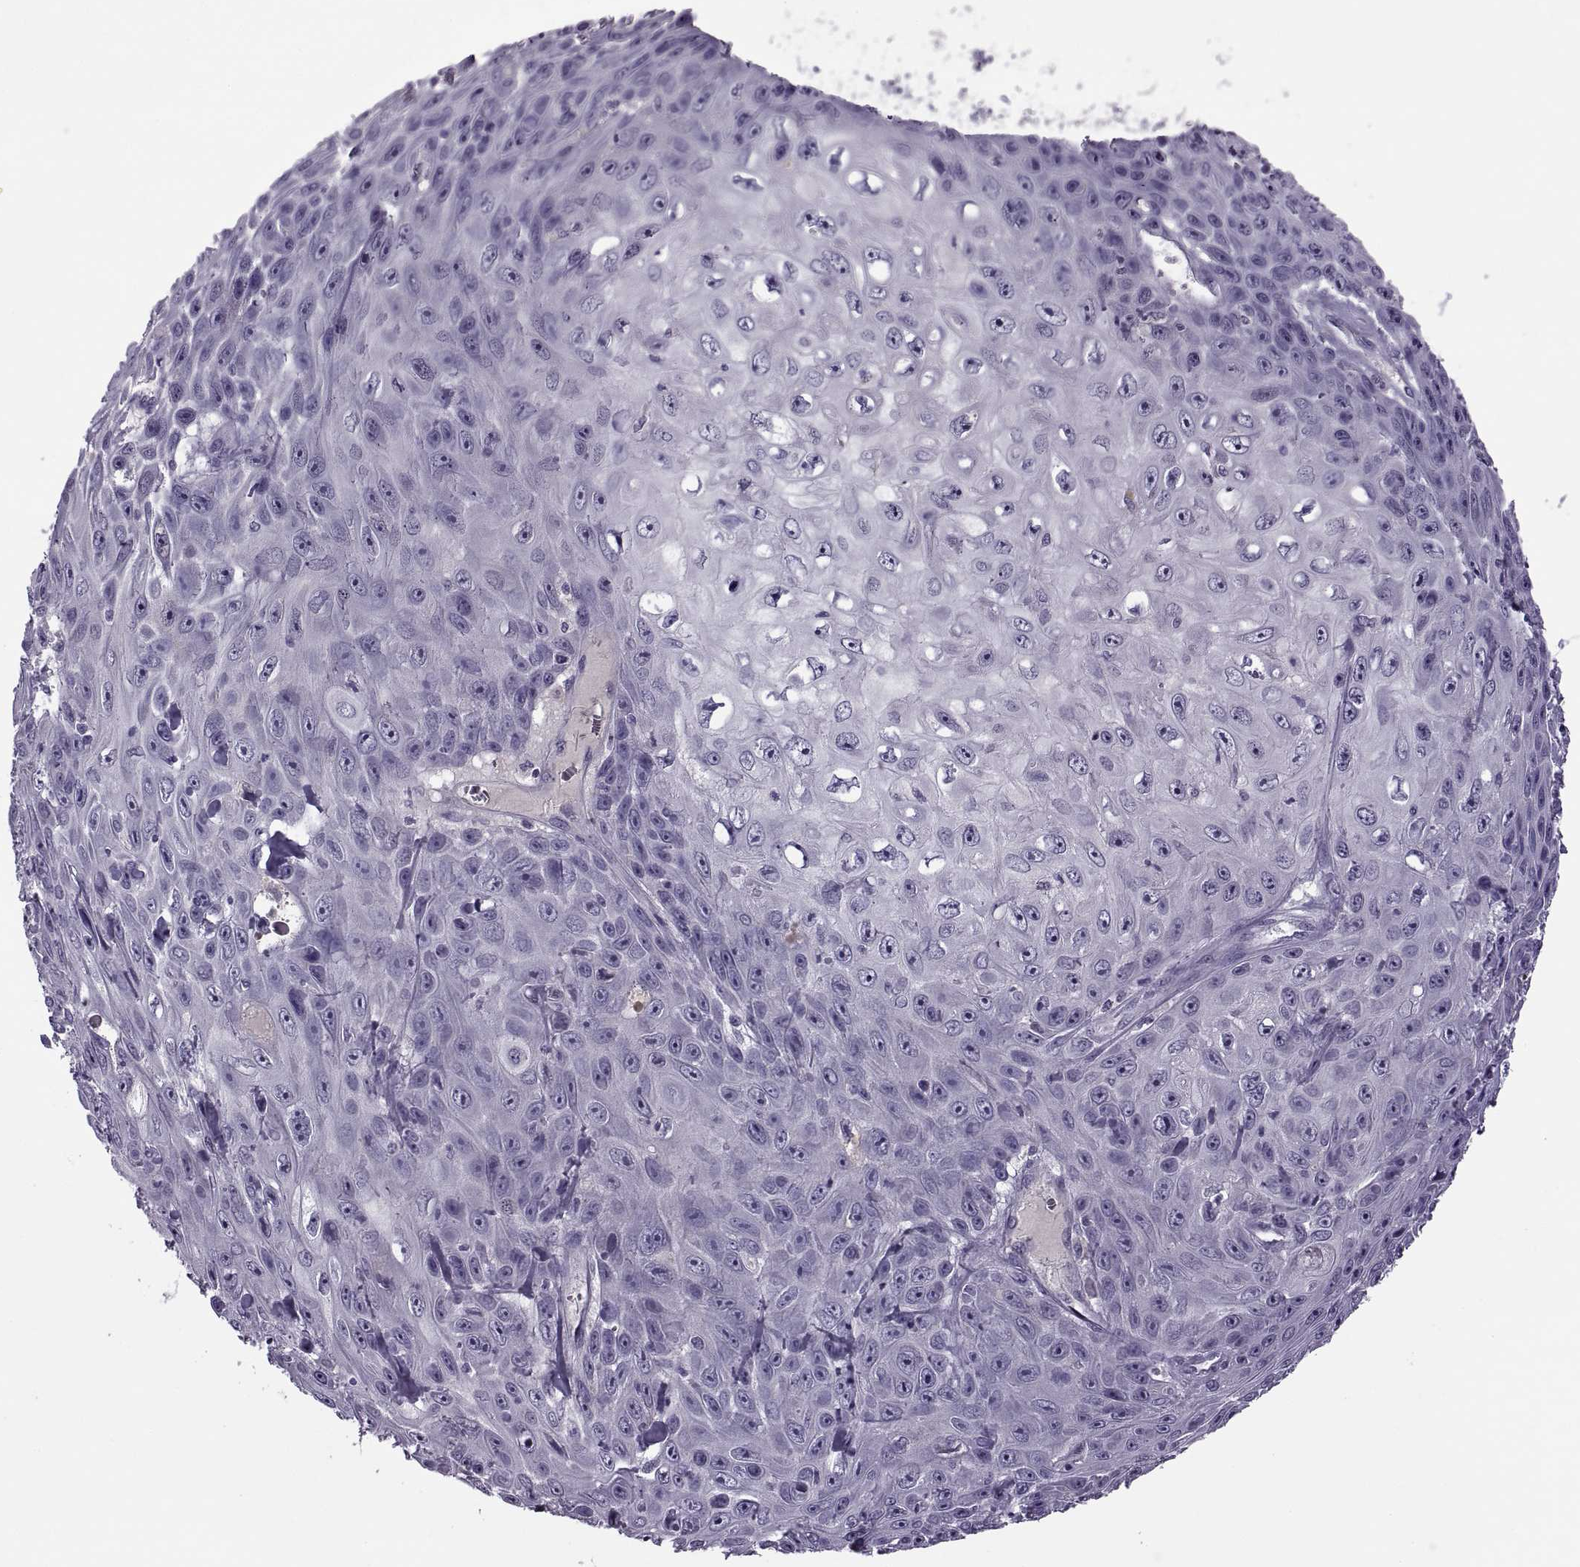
{"staining": {"intensity": "negative", "quantity": "none", "location": "none"}, "tissue": "skin cancer", "cell_type": "Tumor cells", "image_type": "cancer", "snomed": [{"axis": "morphology", "description": "Squamous cell carcinoma, NOS"}, {"axis": "topography", "description": "Skin"}], "caption": "Squamous cell carcinoma (skin) stained for a protein using IHC demonstrates no positivity tumor cells.", "gene": "RSPH6A", "patient": {"sex": "male", "age": 82}}